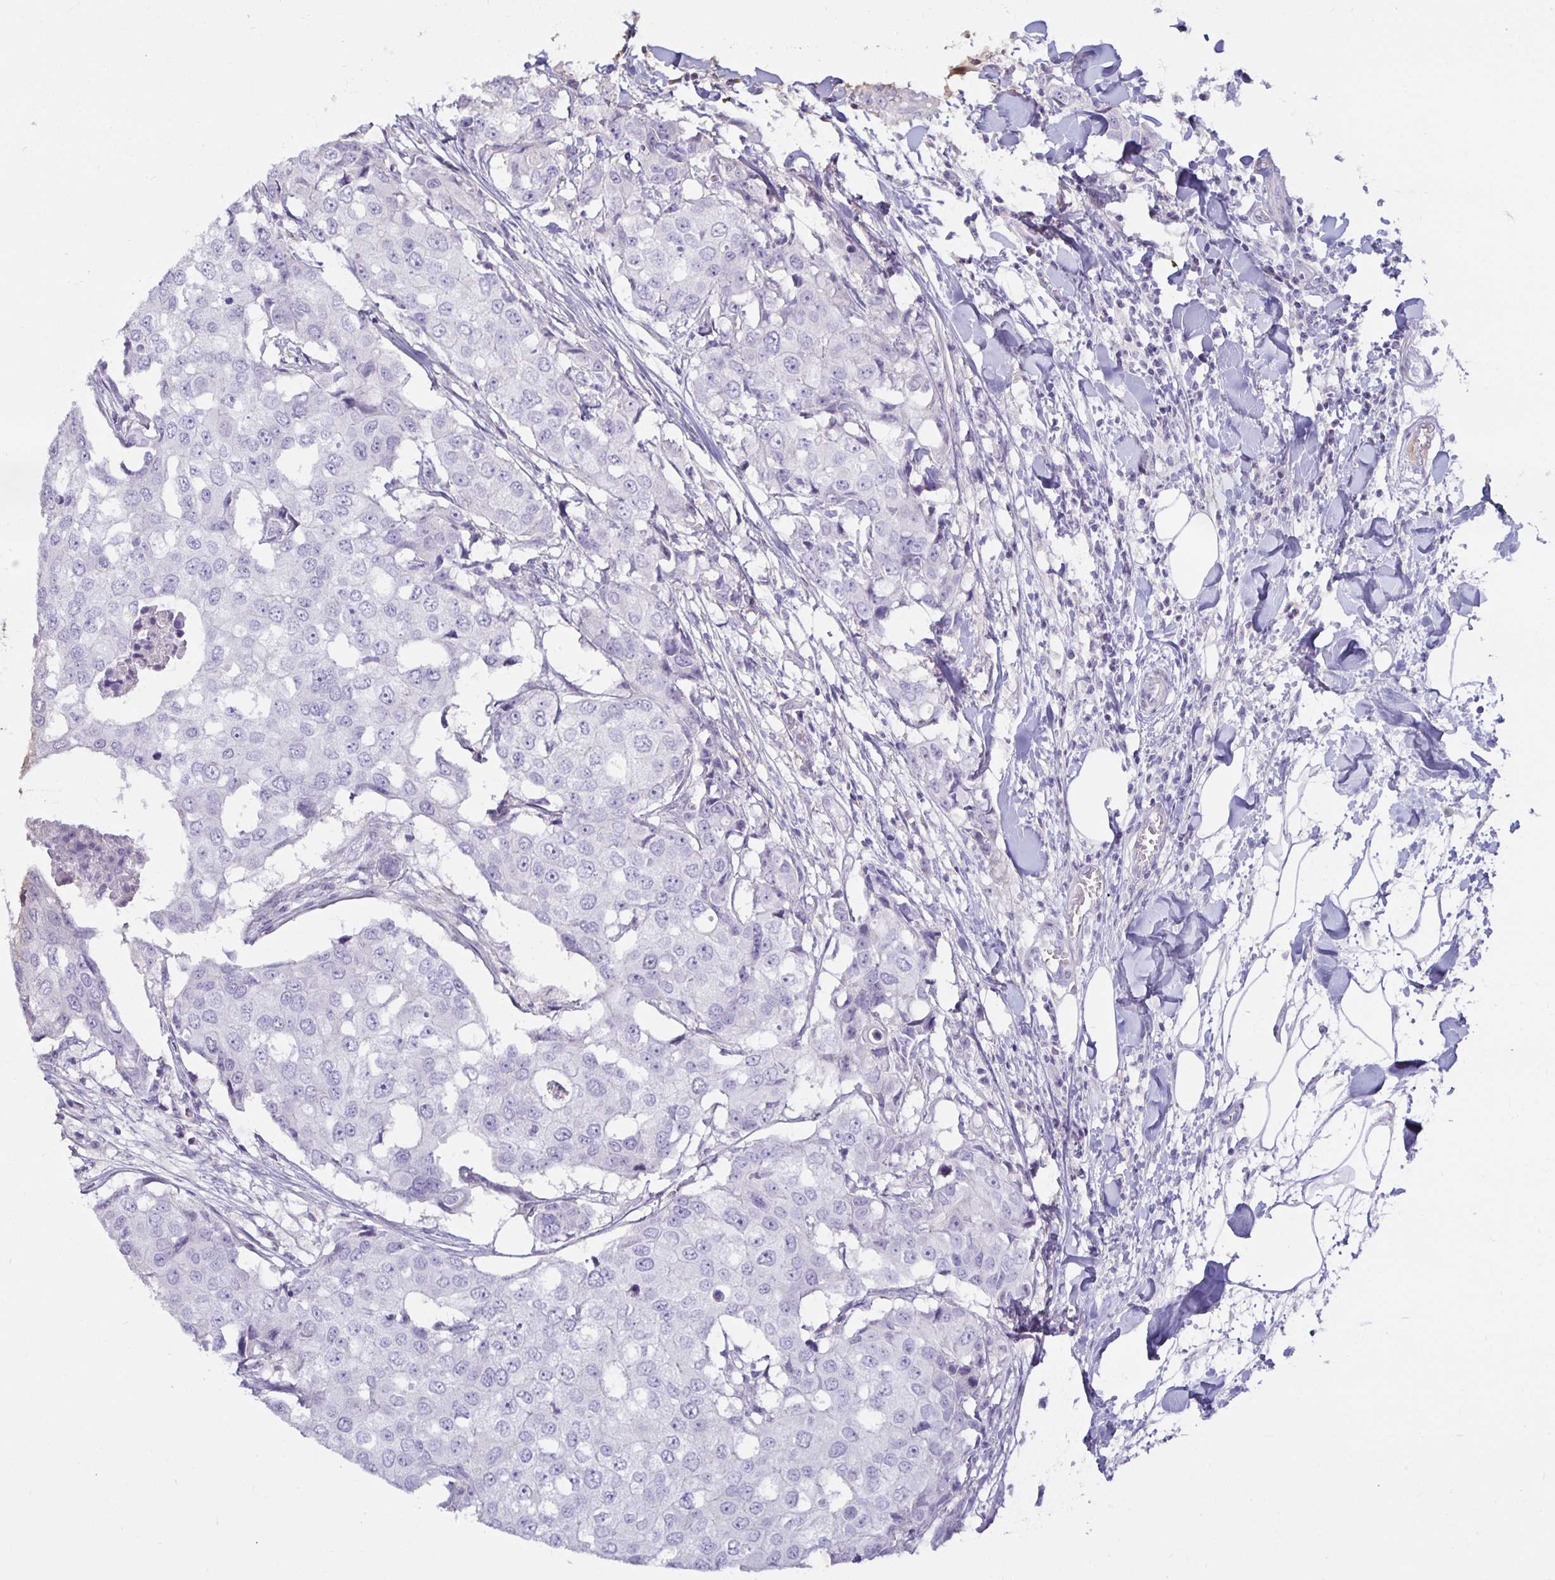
{"staining": {"intensity": "negative", "quantity": "none", "location": "none"}, "tissue": "breast cancer", "cell_type": "Tumor cells", "image_type": "cancer", "snomed": [{"axis": "morphology", "description": "Duct carcinoma"}, {"axis": "topography", "description": "Breast"}], "caption": "High power microscopy micrograph of an immunohistochemistry micrograph of breast invasive ductal carcinoma, revealing no significant positivity in tumor cells.", "gene": "SPAG4", "patient": {"sex": "female", "age": 27}}